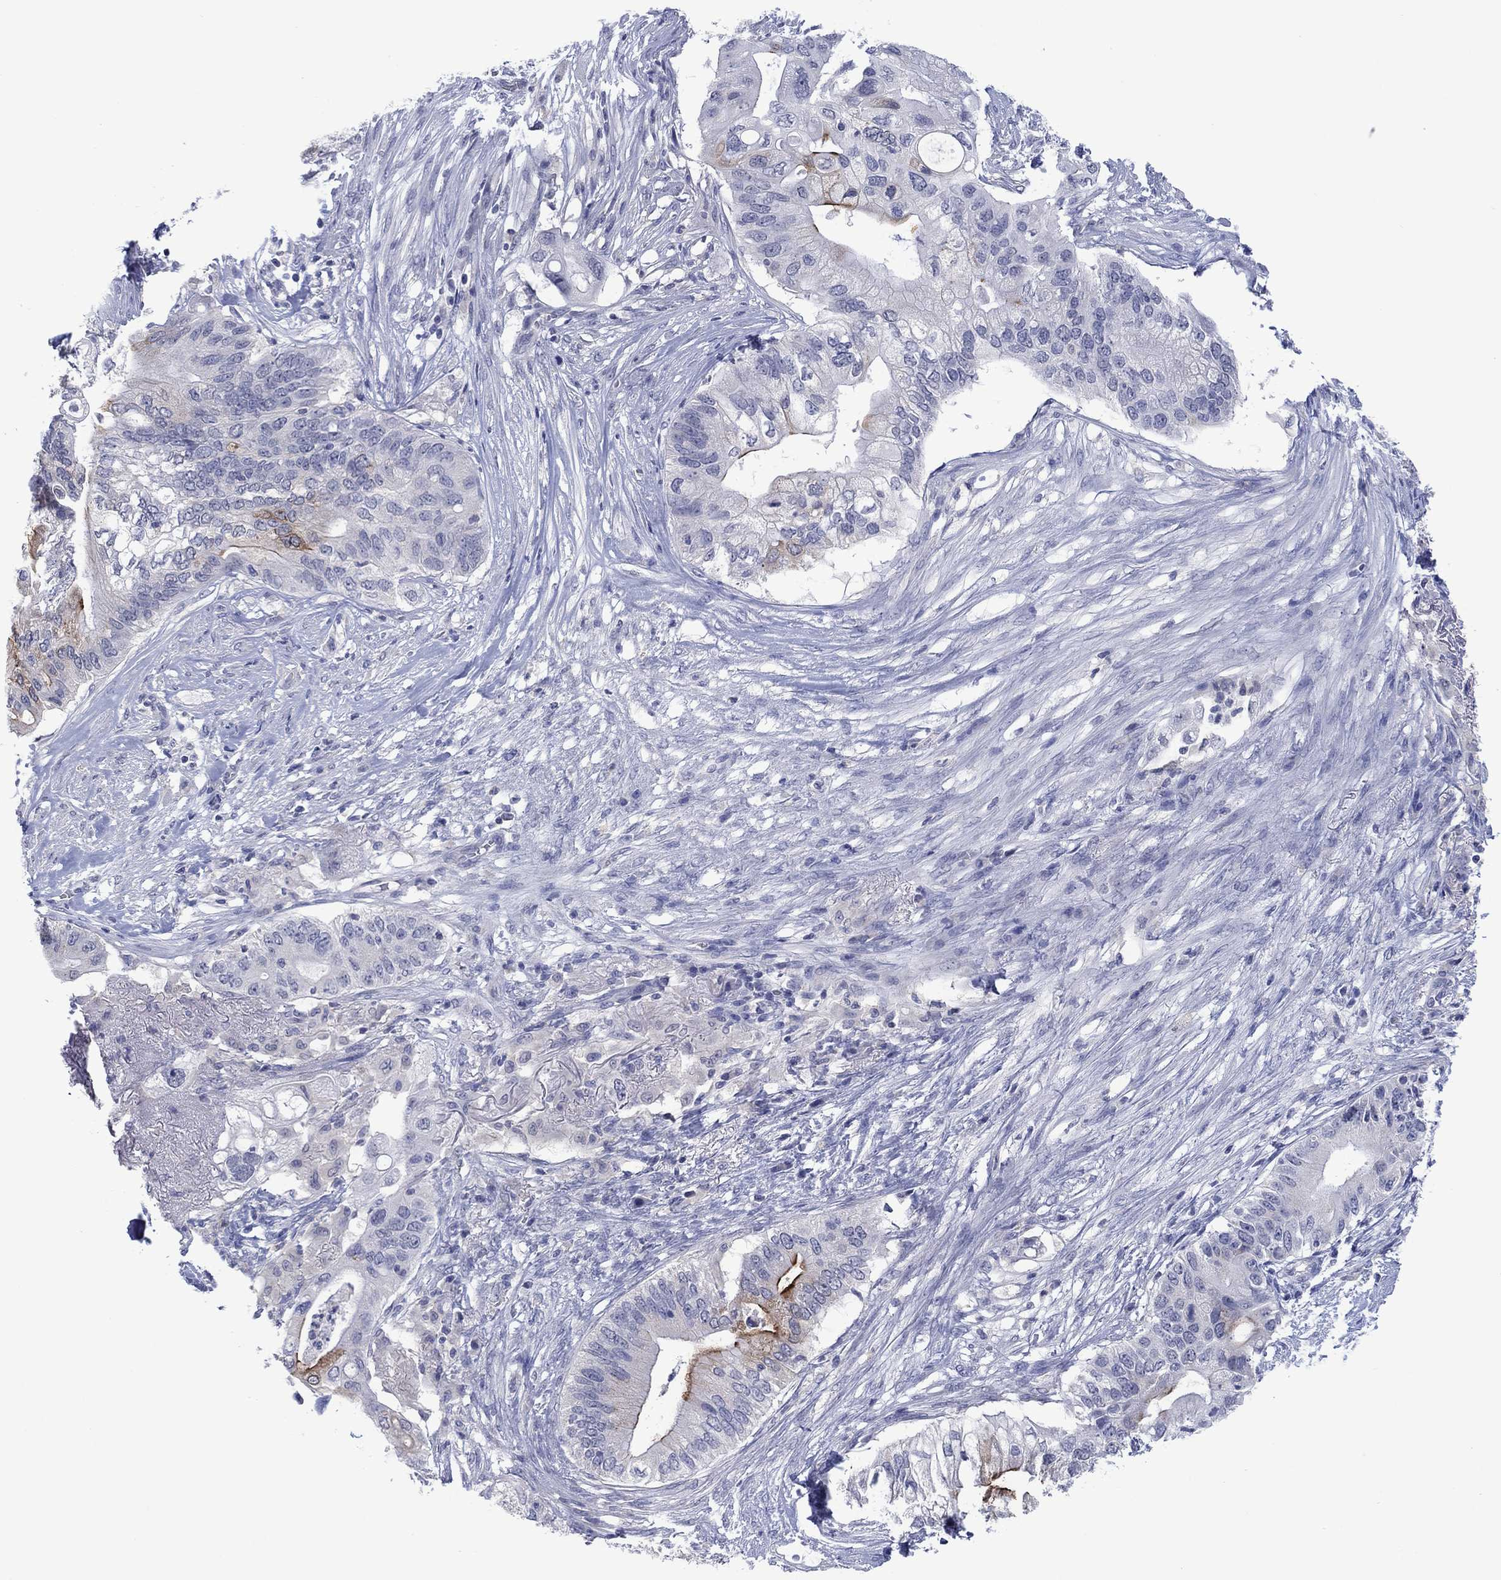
{"staining": {"intensity": "strong", "quantity": "<25%", "location": "cytoplasmic/membranous"}, "tissue": "pancreatic cancer", "cell_type": "Tumor cells", "image_type": "cancer", "snomed": [{"axis": "morphology", "description": "Adenocarcinoma, NOS"}, {"axis": "topography", "description": "Pancreas"}], "caption": "Immunohistochemical staining of pancreatic adenocarcinoma demonstrates medium levels of strong cytoplasmic/membranous expression in about <25% of tumor cells. The staining was performed using DAB to visualize the protein expression in brown, while the nuclei were stained in blue with hematoxylin (Magnification: 20x).", "gene": "FER1L6", "patient": {"sex": "female", "age": 72}}